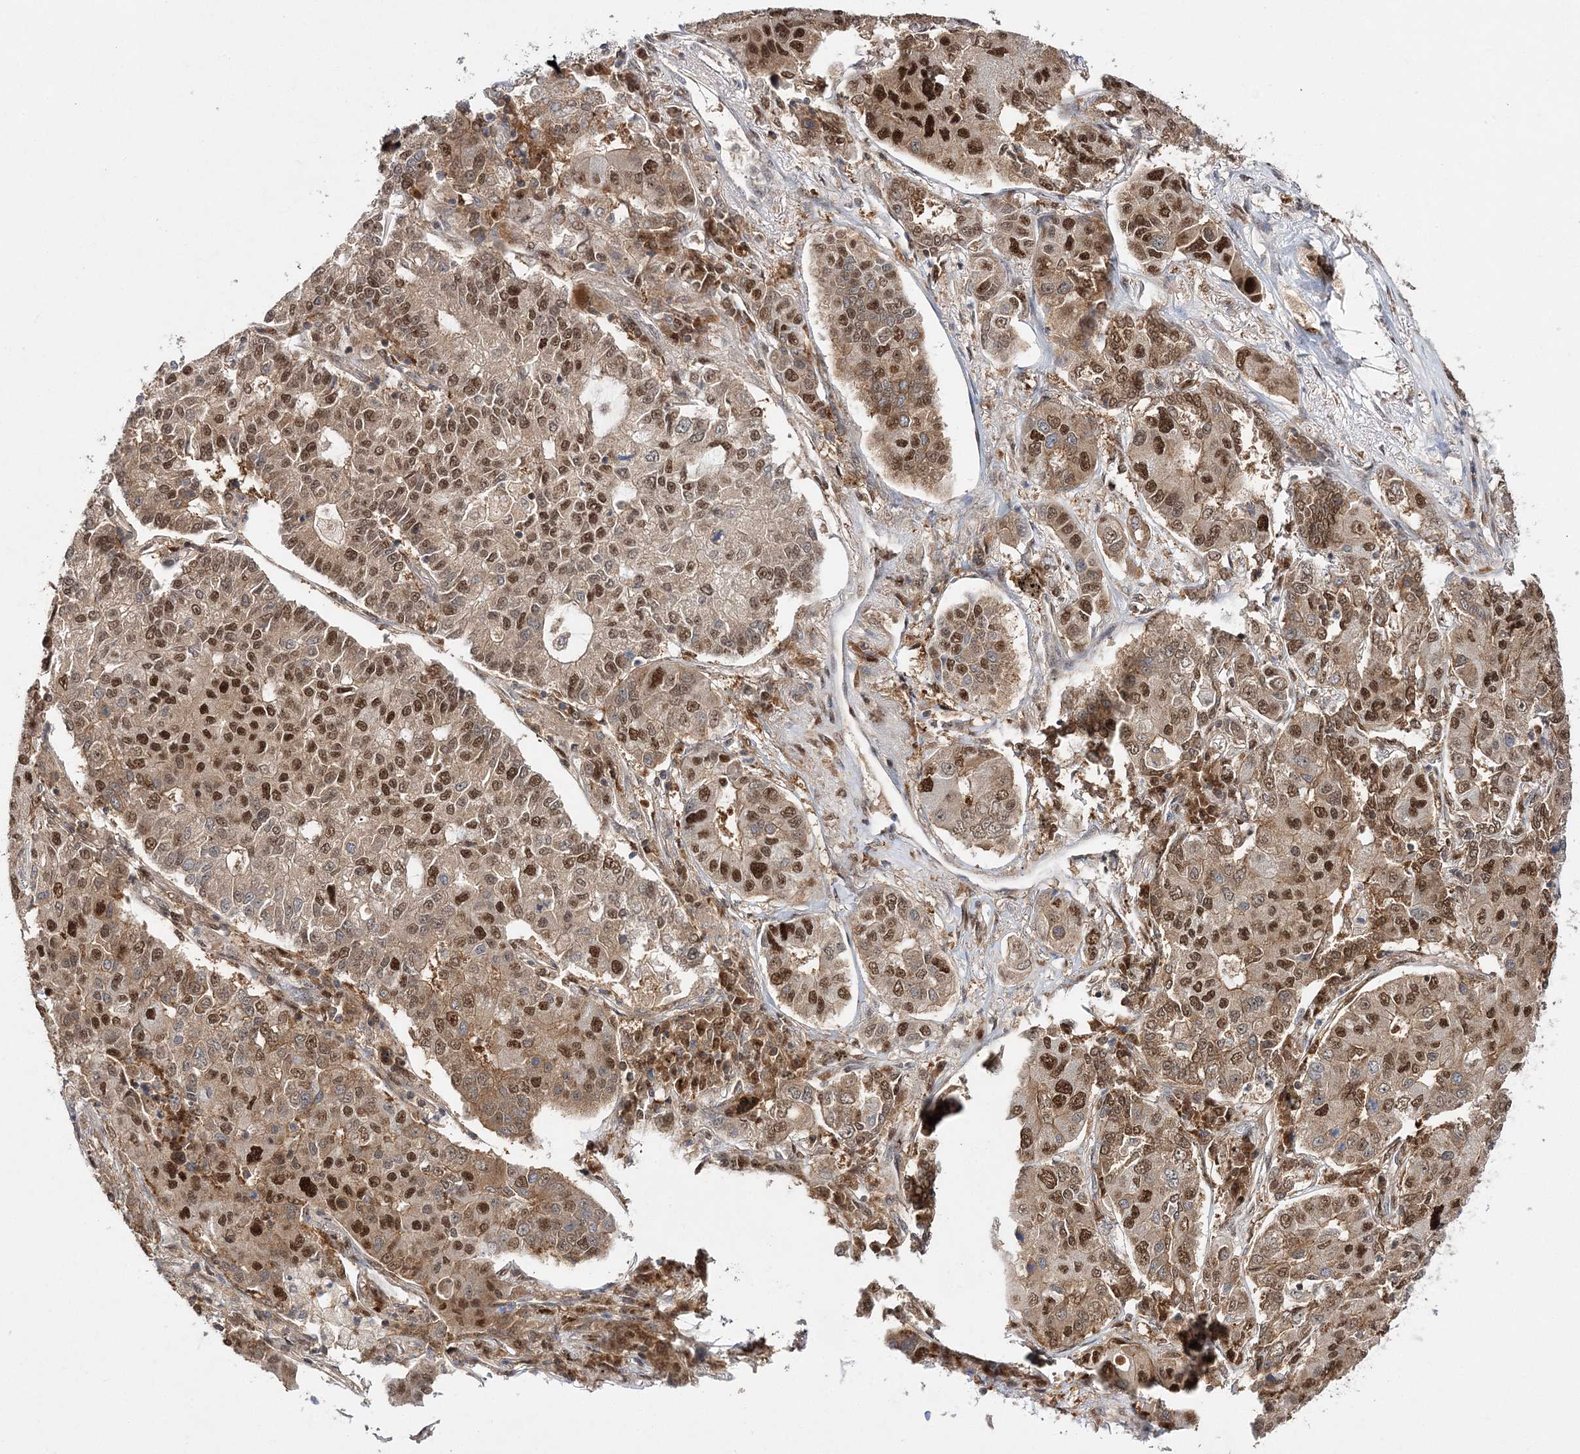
{"staining": {"intensity": "strong", "quantity": ">75%", "location": "cytoplasmic/membranous,nuclear"}, "tissue": "lung cancer", "cell_type": "Tumor cells", "image_type": "cancer", "snomed": [{"axis": "morphology", "description": "Adenocarcinoma, NOS"}, {"axis": "topography", "description": "Lung"}], "caption": "A brown stain shows strong cytoplasmic/membranous and nuclear expression of a protein in lung cancer tumor cells.", "gene": "NIF3L1", "patient": {"sex": "male", "age": 49}}